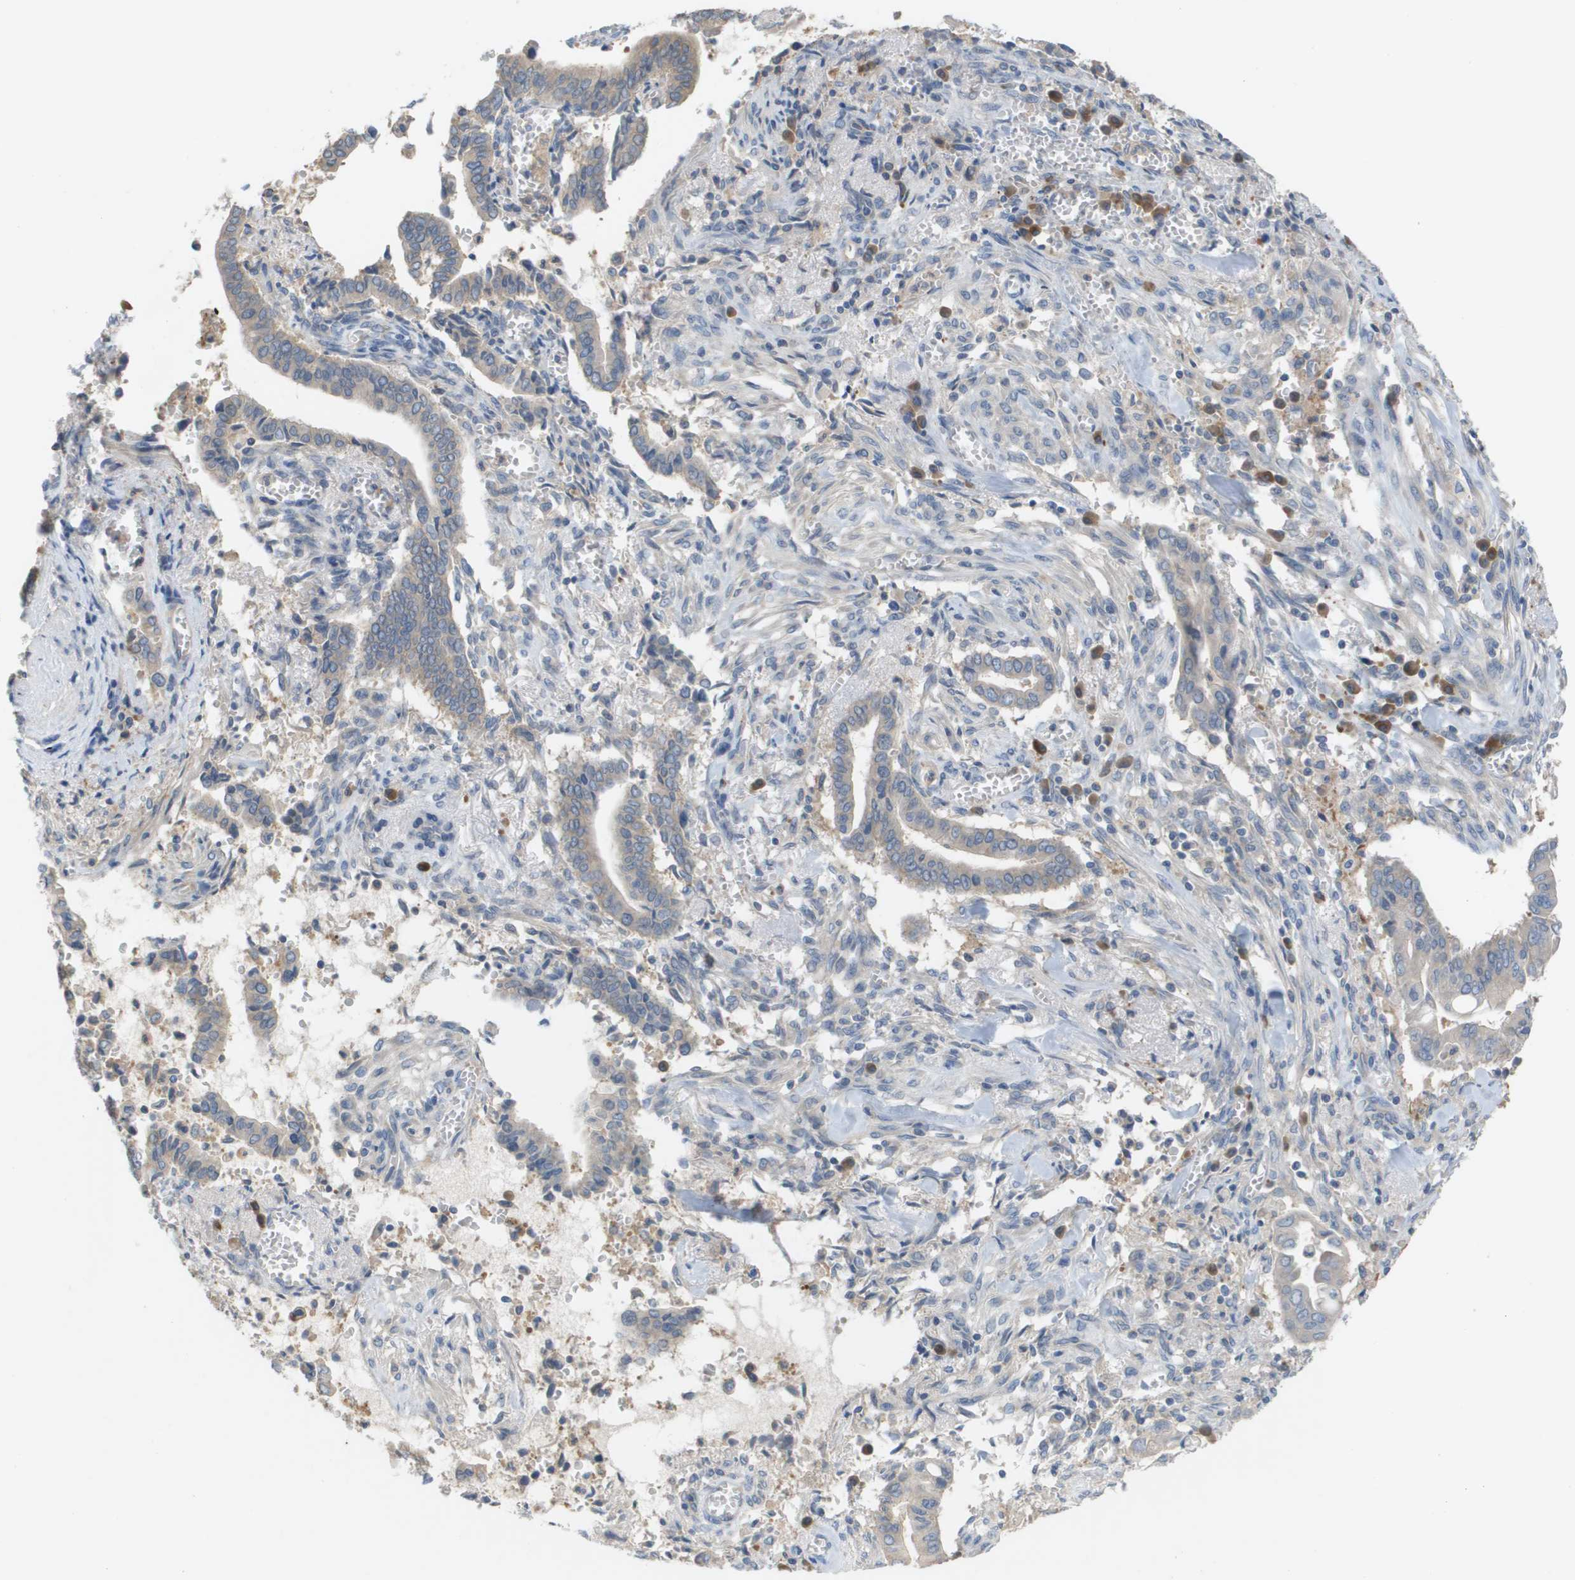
{"staining": {"intensity": "weak", "quantity": "<25%", "location": "cytoplasmic/membranous"}, "tissue": "cervical cancer", "cell_type": "Tumor cells", "image_type": "cancer", "snomed": [{"axis": "morphology", "description": "Adenocarcinoma, NOS"}, {"axis": "topography", "description": "Cervix"}], "caption": "Cervical cancer was stained to show a protein in brown. There is no significant positivity in tumor cells.", "gene": "UBA5", "patient": {"sex": "female", "age": 44}}